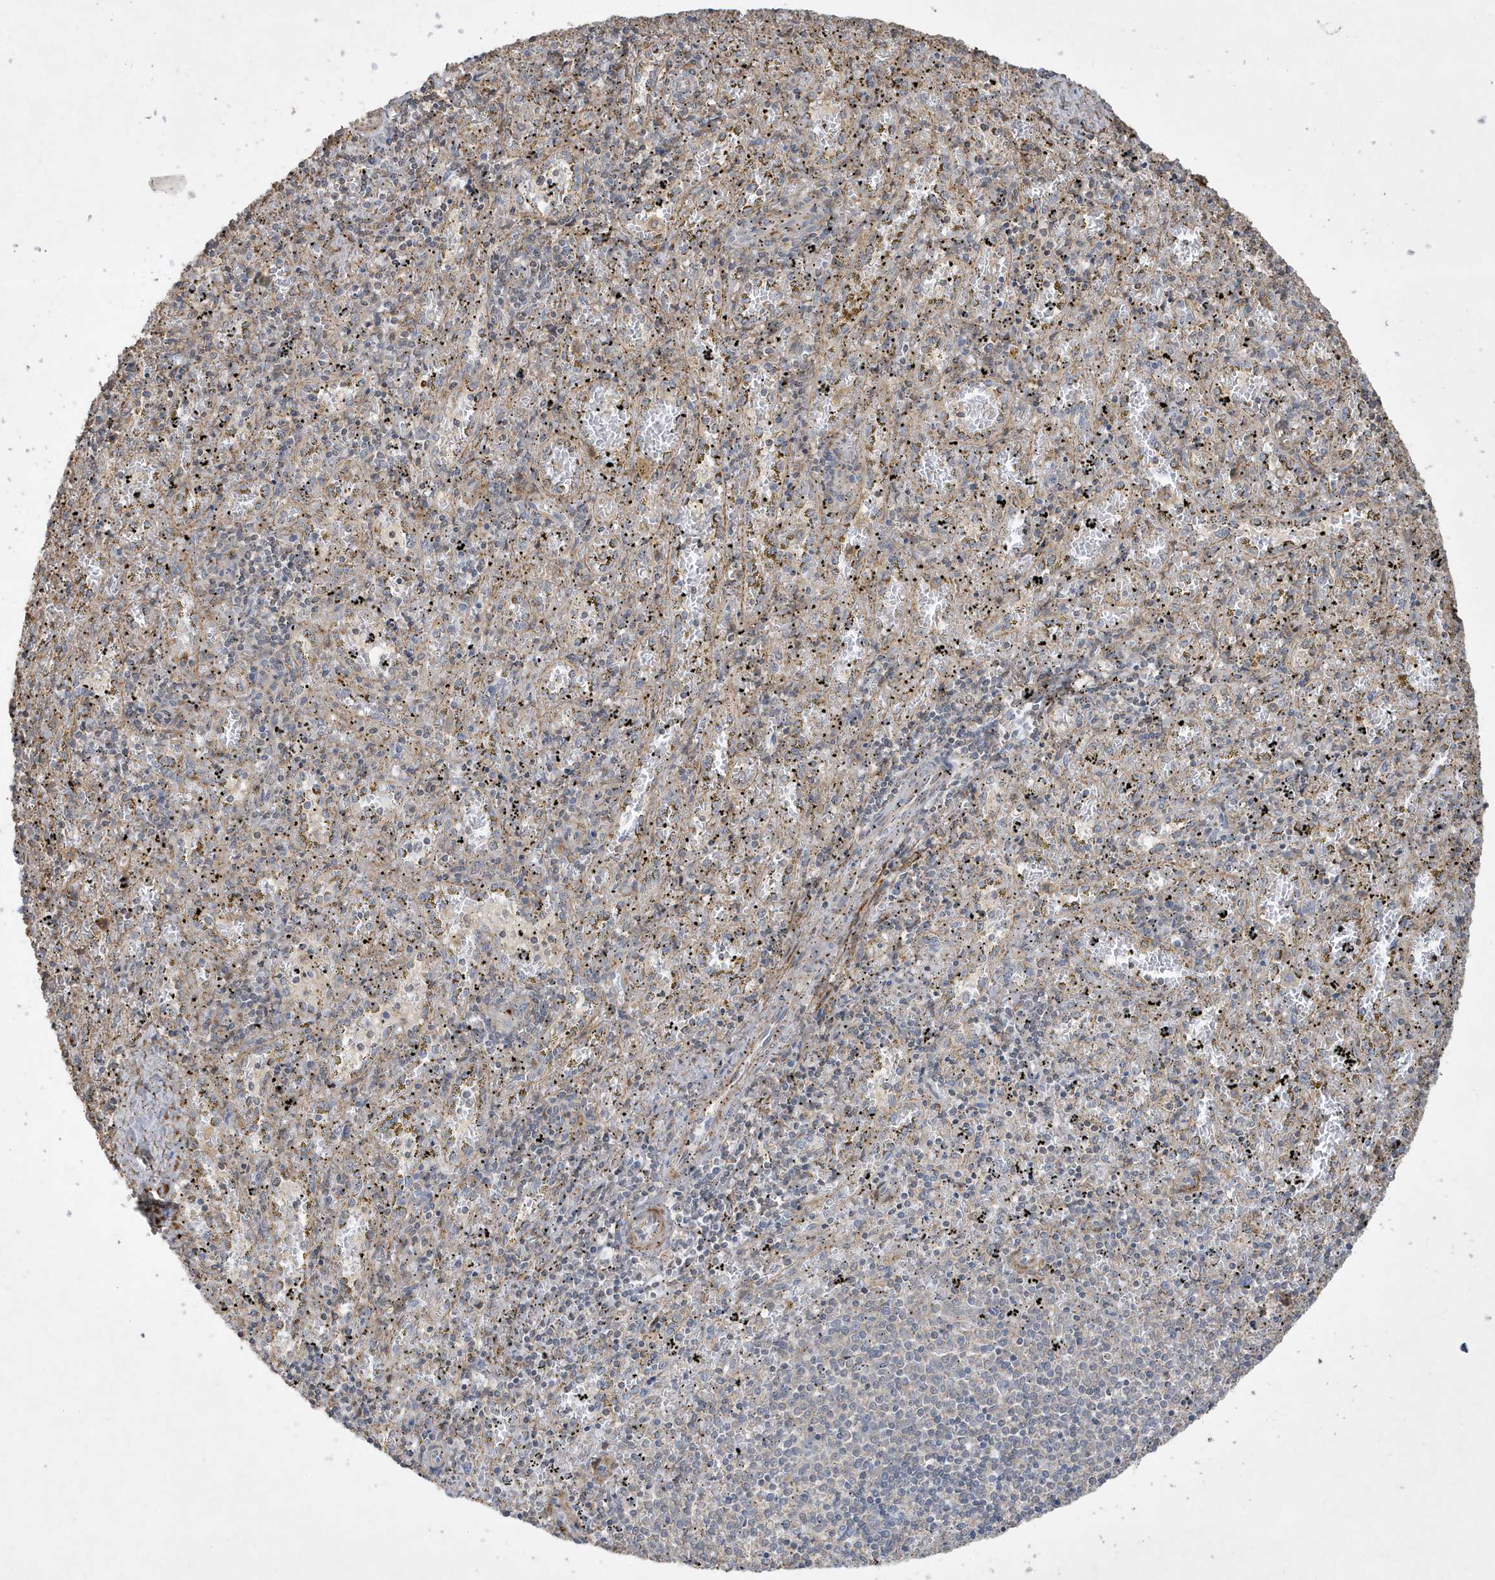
{"staining": {"intensity": "negative", "quantity": "none", "location": "none"}, "tissue": "spleen", "cell_type": "Cells in red pulp", "image_type": "normal", "snomed": [{"axis": "morphology", "description": "Normal tissue, NOS"}, {"axis": "topography", "description": "Spleen"}], "caption": "IHC photomicrograph of normal spleen stained for a protein (brown), which shows no staining in cells in red pulp.", "gene": "PRRT3", "patient": {"sex": "male", "age": 11}}